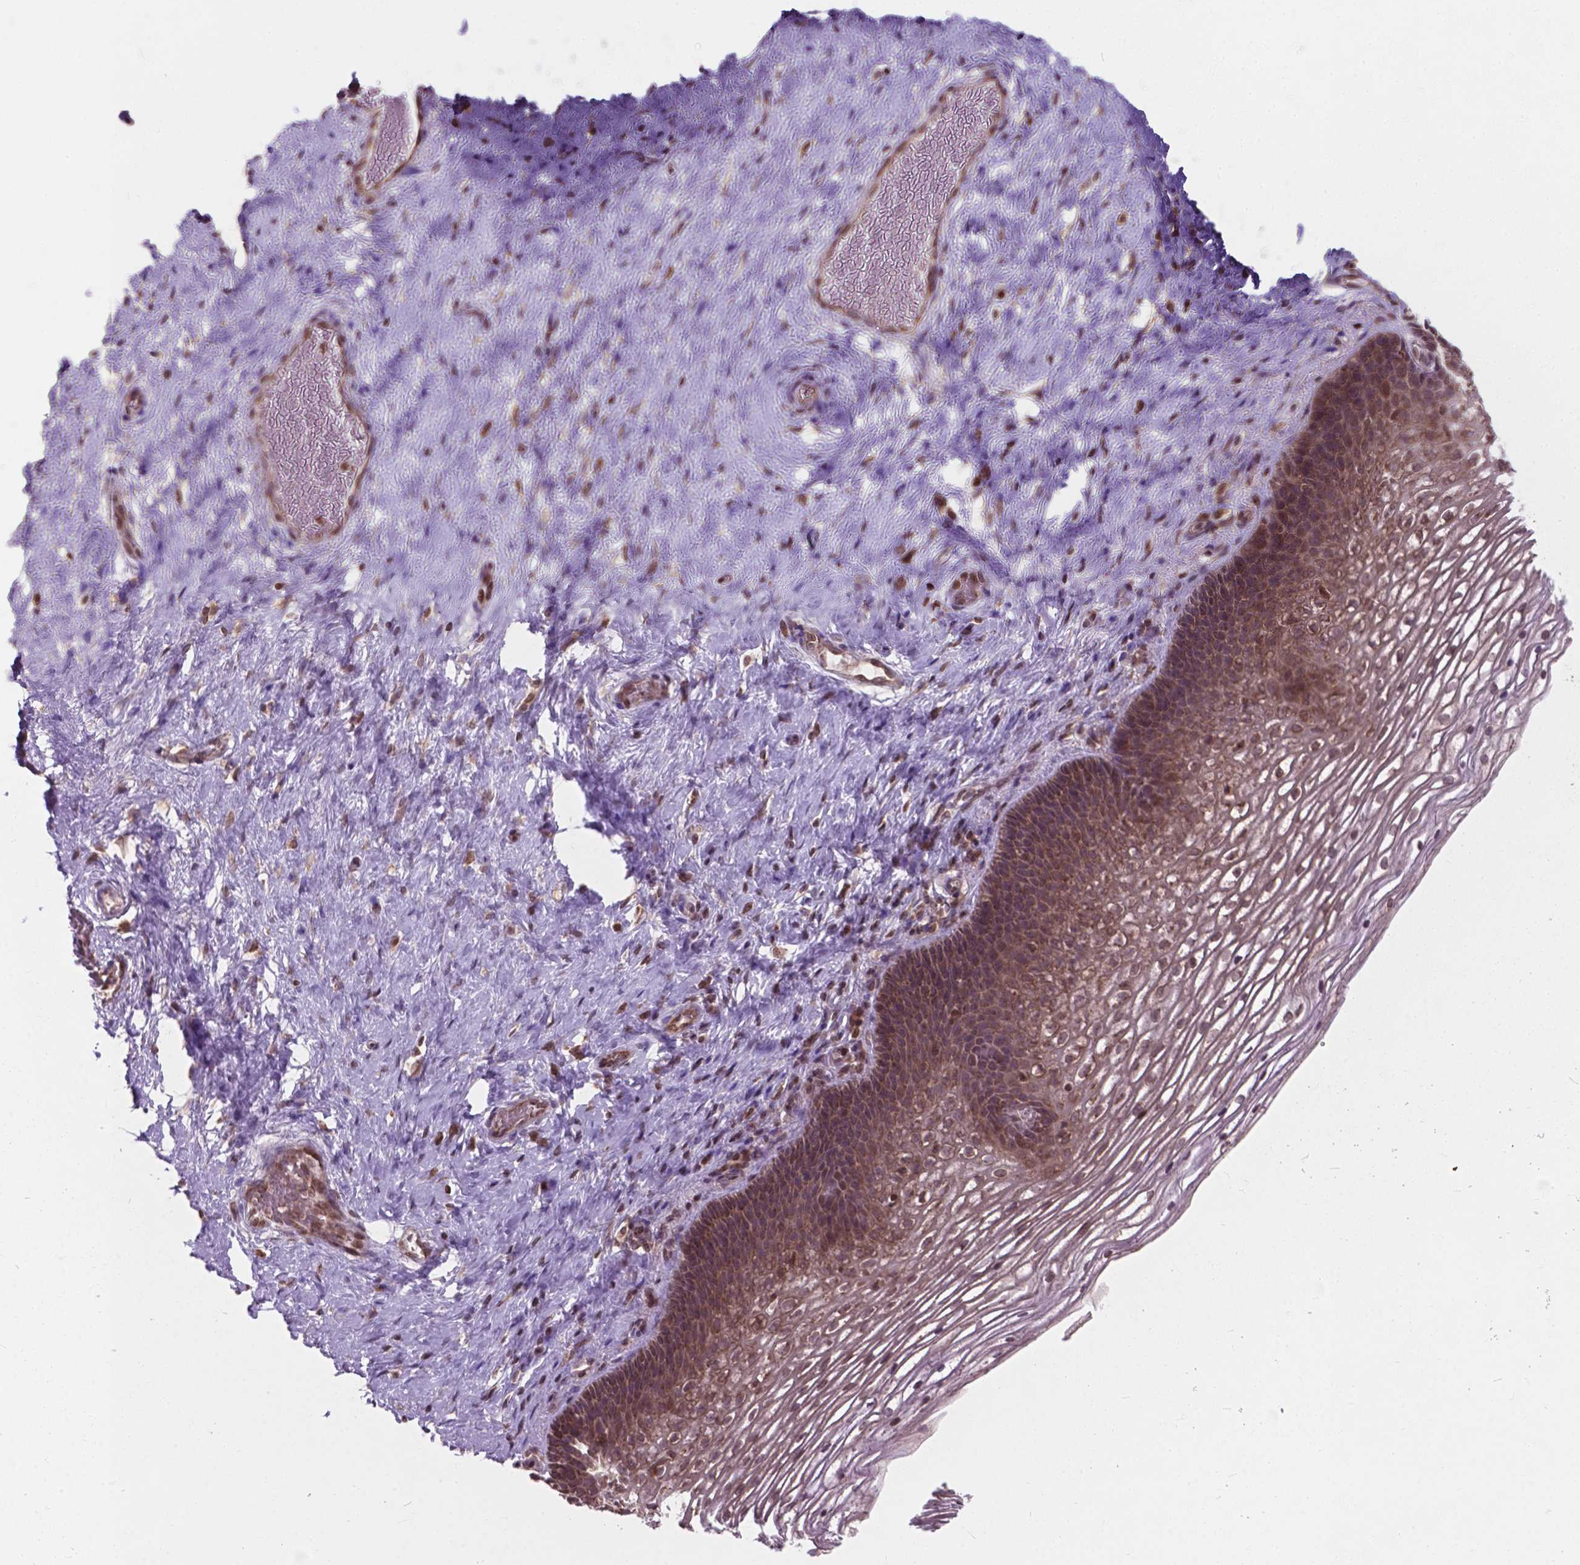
{"staining": {"intensity": "weak", "quantity": ">75%", "location": "cytoplasmic/membranous"}, "tissue": "cervix", "cell_type": "Glandular cells", "image_type": "normal", "snomed": [{"axis": "morphology", "description": "Normal tissue, NOS"}, {"axis": "topography", "description": "Cervix"}], "caption": "Immunohistochemical staining of normal human cervix demonstrates low levels of weak cytoplasmic/membranous expression in approximately >75% of glandular cells. The protein is stained brown, and the nuclei are stained in blue (DAB IHC with brightfield microscopy, high magnification).", "gene": "MRPL33", "patient": {"sex": "female", "age": 34}}